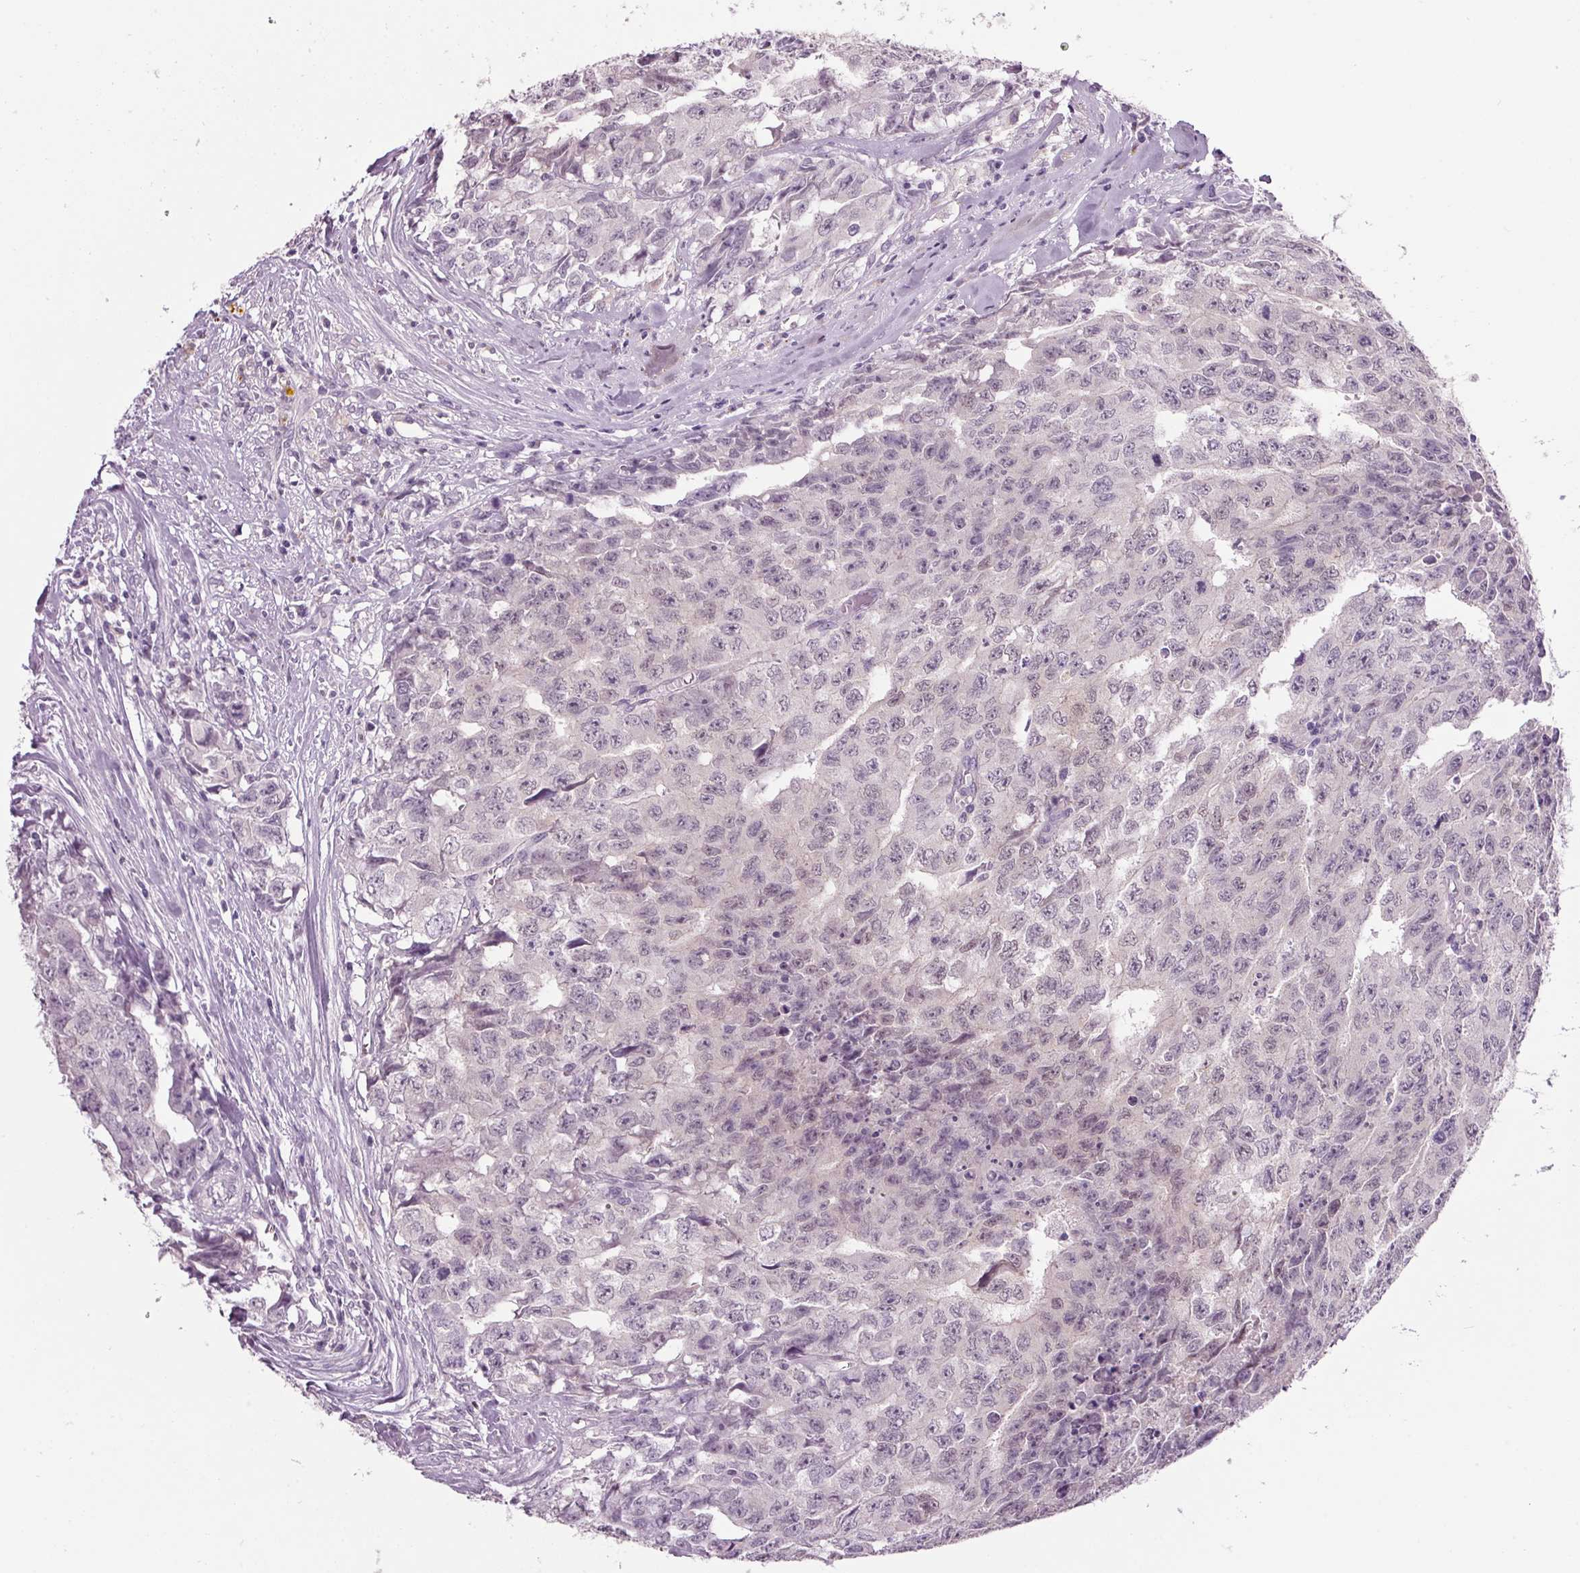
{"staining": {"intensity": "weak", "quantity": "<25%", "location": "cytoplasmic/membranous,nuclear"}, "tissue": "testis cancer", "cell_type": "Tumor cells", "image_type": "cancer", "snomed": [{"axis": "morphology", "description": "Carcinoma, Embryonal, NOS"}, {"axis": "morphology", "description": "Teratoma, malignant, NOS"}, {"axis": "topography", "description": "Testis"}], "caption": "Immunohistochemistry (IHC) image of neoplastic tissue: human embryonal carcinoma (testis) stained with DAB (3,3'-diaminobenzidine) shows no significant protein positivity in tumor cells. The staining is performed using DAB brown chromogen with nuclei counter-stained in using hematoxylin.", "gene": "PPP1R1A", "patient": {"sex": "male", "age": 24}}